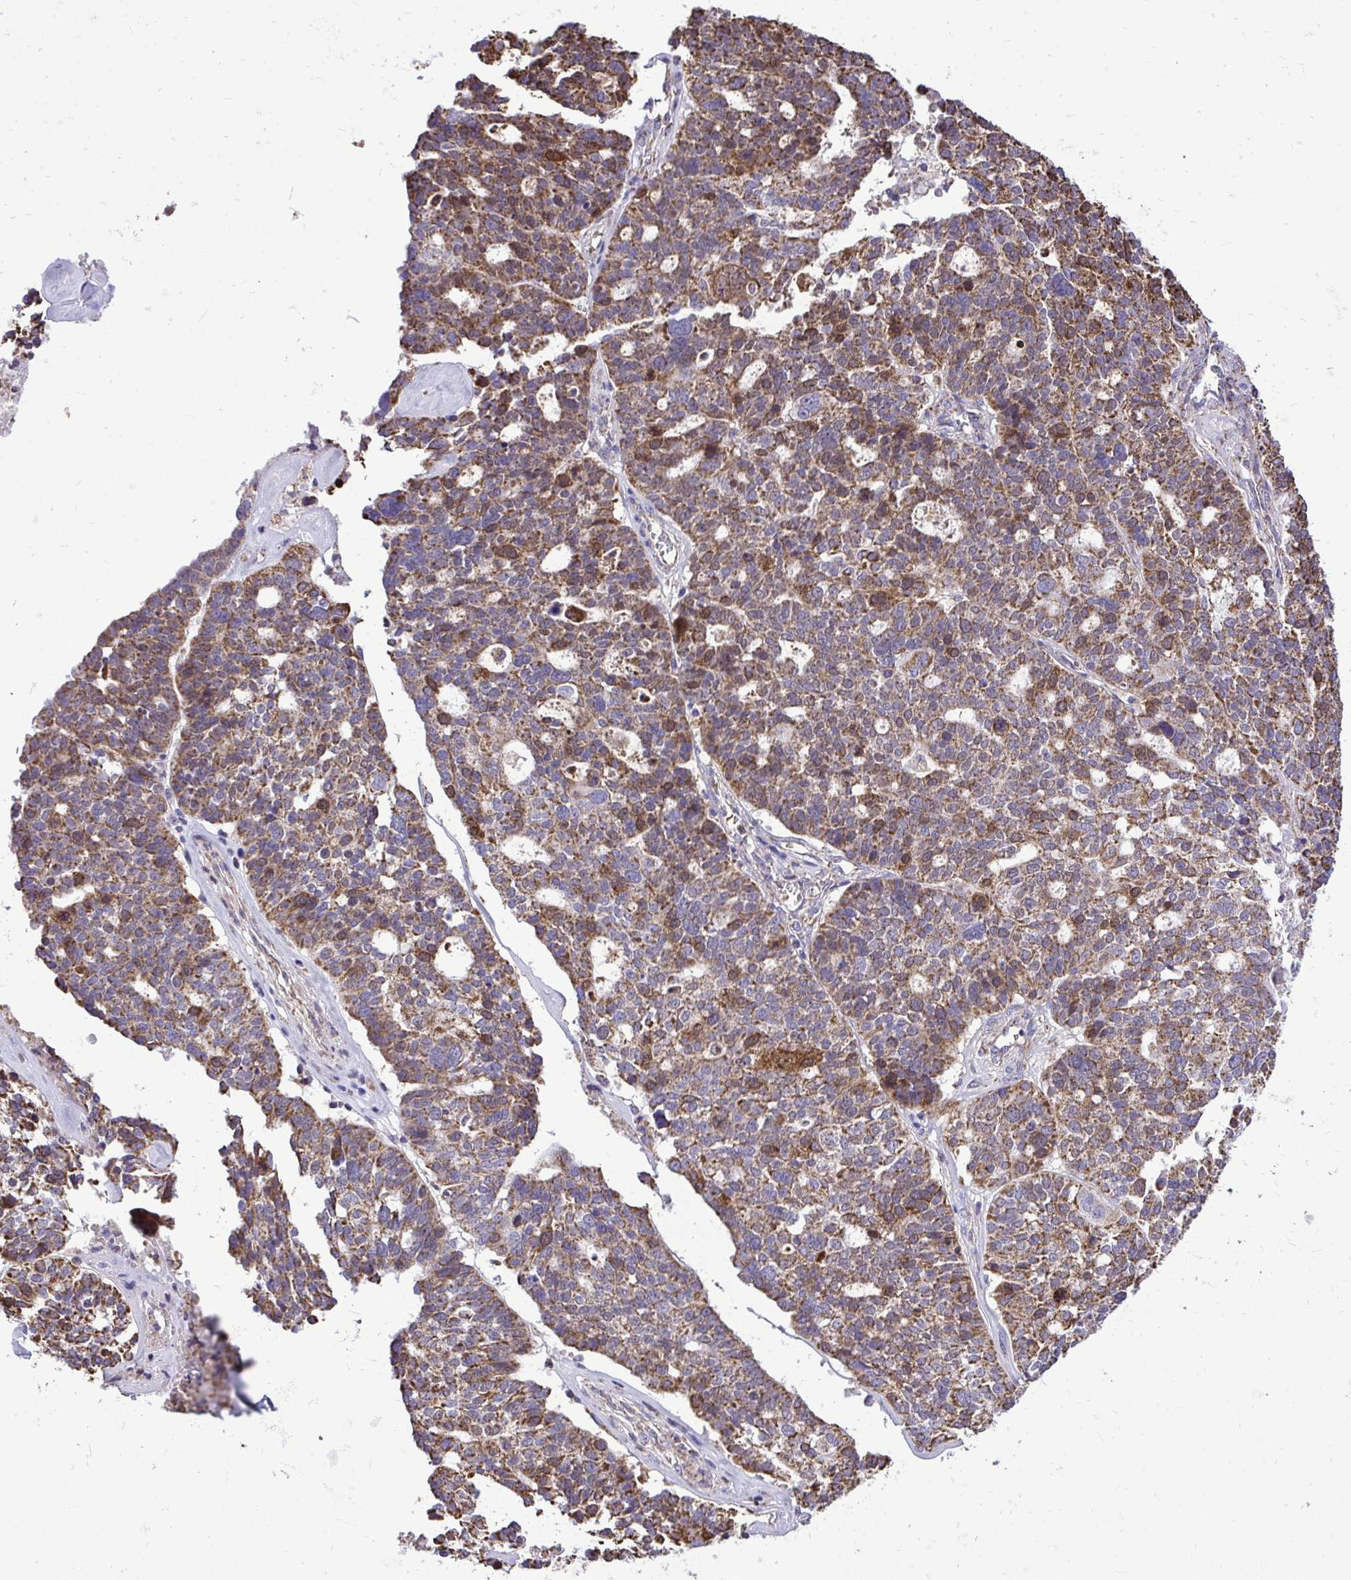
{"staining": {"intensity": "moderate", "quantity": ">75%", "location": "cytoplasmic/membranous"}, "tissue": "ovarian cancer", "cell_type": "Tumor cells", "image_type": "cancer", "snomed": [{"axis": "morphology", "description": "Cystadenocarcinoma, serous, NOS"}, {"axis": "topography", "description": "Ovary"}], "caption": "IHC histopathology image of ovarian cancer (serous cystadenocarcinoma) stained for a protein (brown), which demonstrates medium levels of moderate cytoplasmic/membranous expression in approximately >75% of tumor cells.", "gene": "UBE2C", "patient": {"sex": "female", "age": 59}}